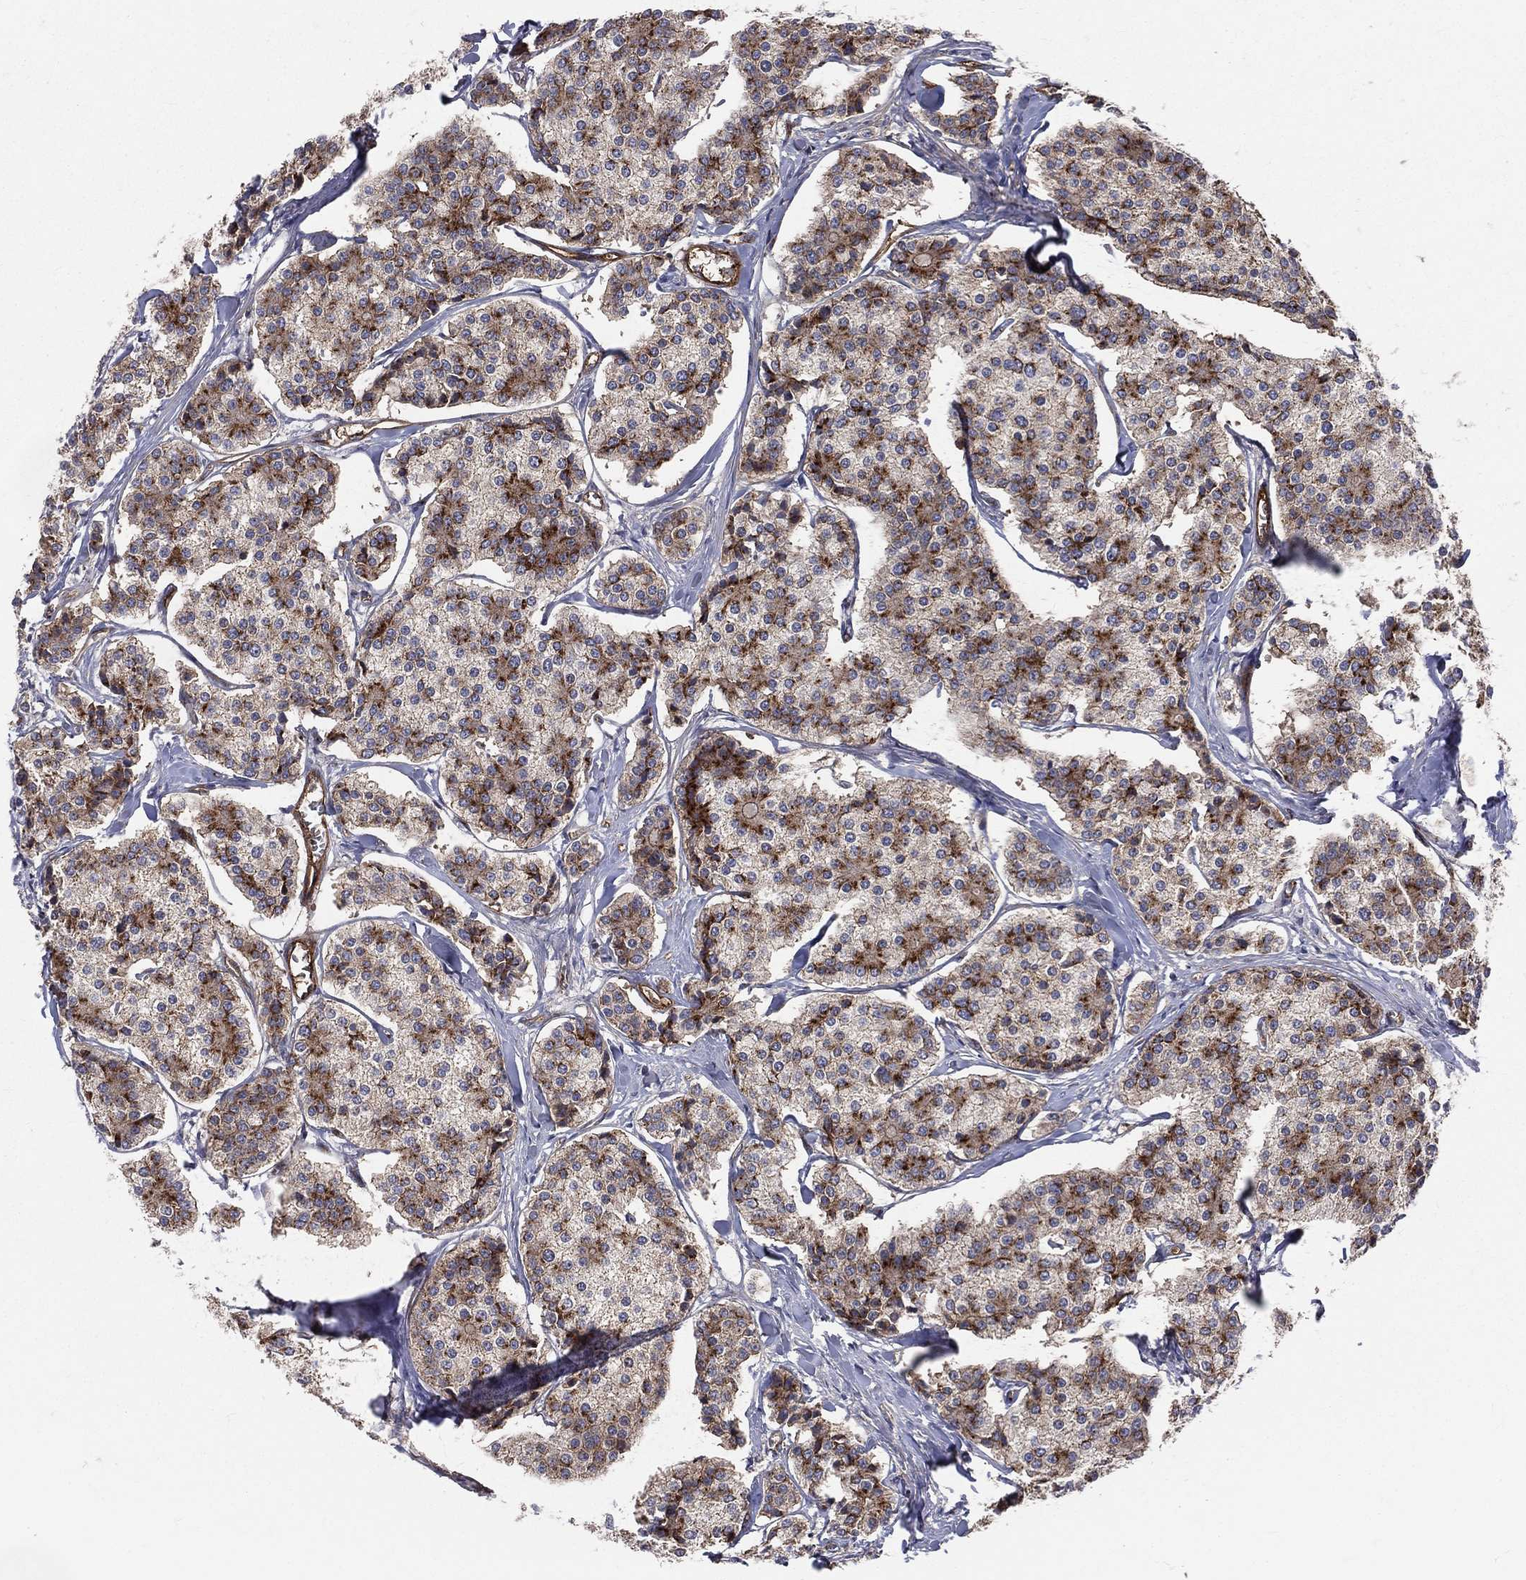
{"staining": {"intensity": "moderate", "quantity": ">75%", "location": "cytoplasmic/membranous"}, "tissue": "carcinoid", "cell_type": "Tumor cells", "image_type": "cancer", "snomed": [{"axis": "morphology", "description": "Carcinoid, malignant, NOS"}, {"axis": "topography", "description": "Small intestine"}], "caption": "High-power microscopy captured an immunohistochemistry (IHC) photomicrograph of carcinoid, revealing moderate cytoplasmic/membranous staining in approximately >75% of tumor cells.", "gene": "ENTPD1", "patient": {"sex": "female", "age": 65}}